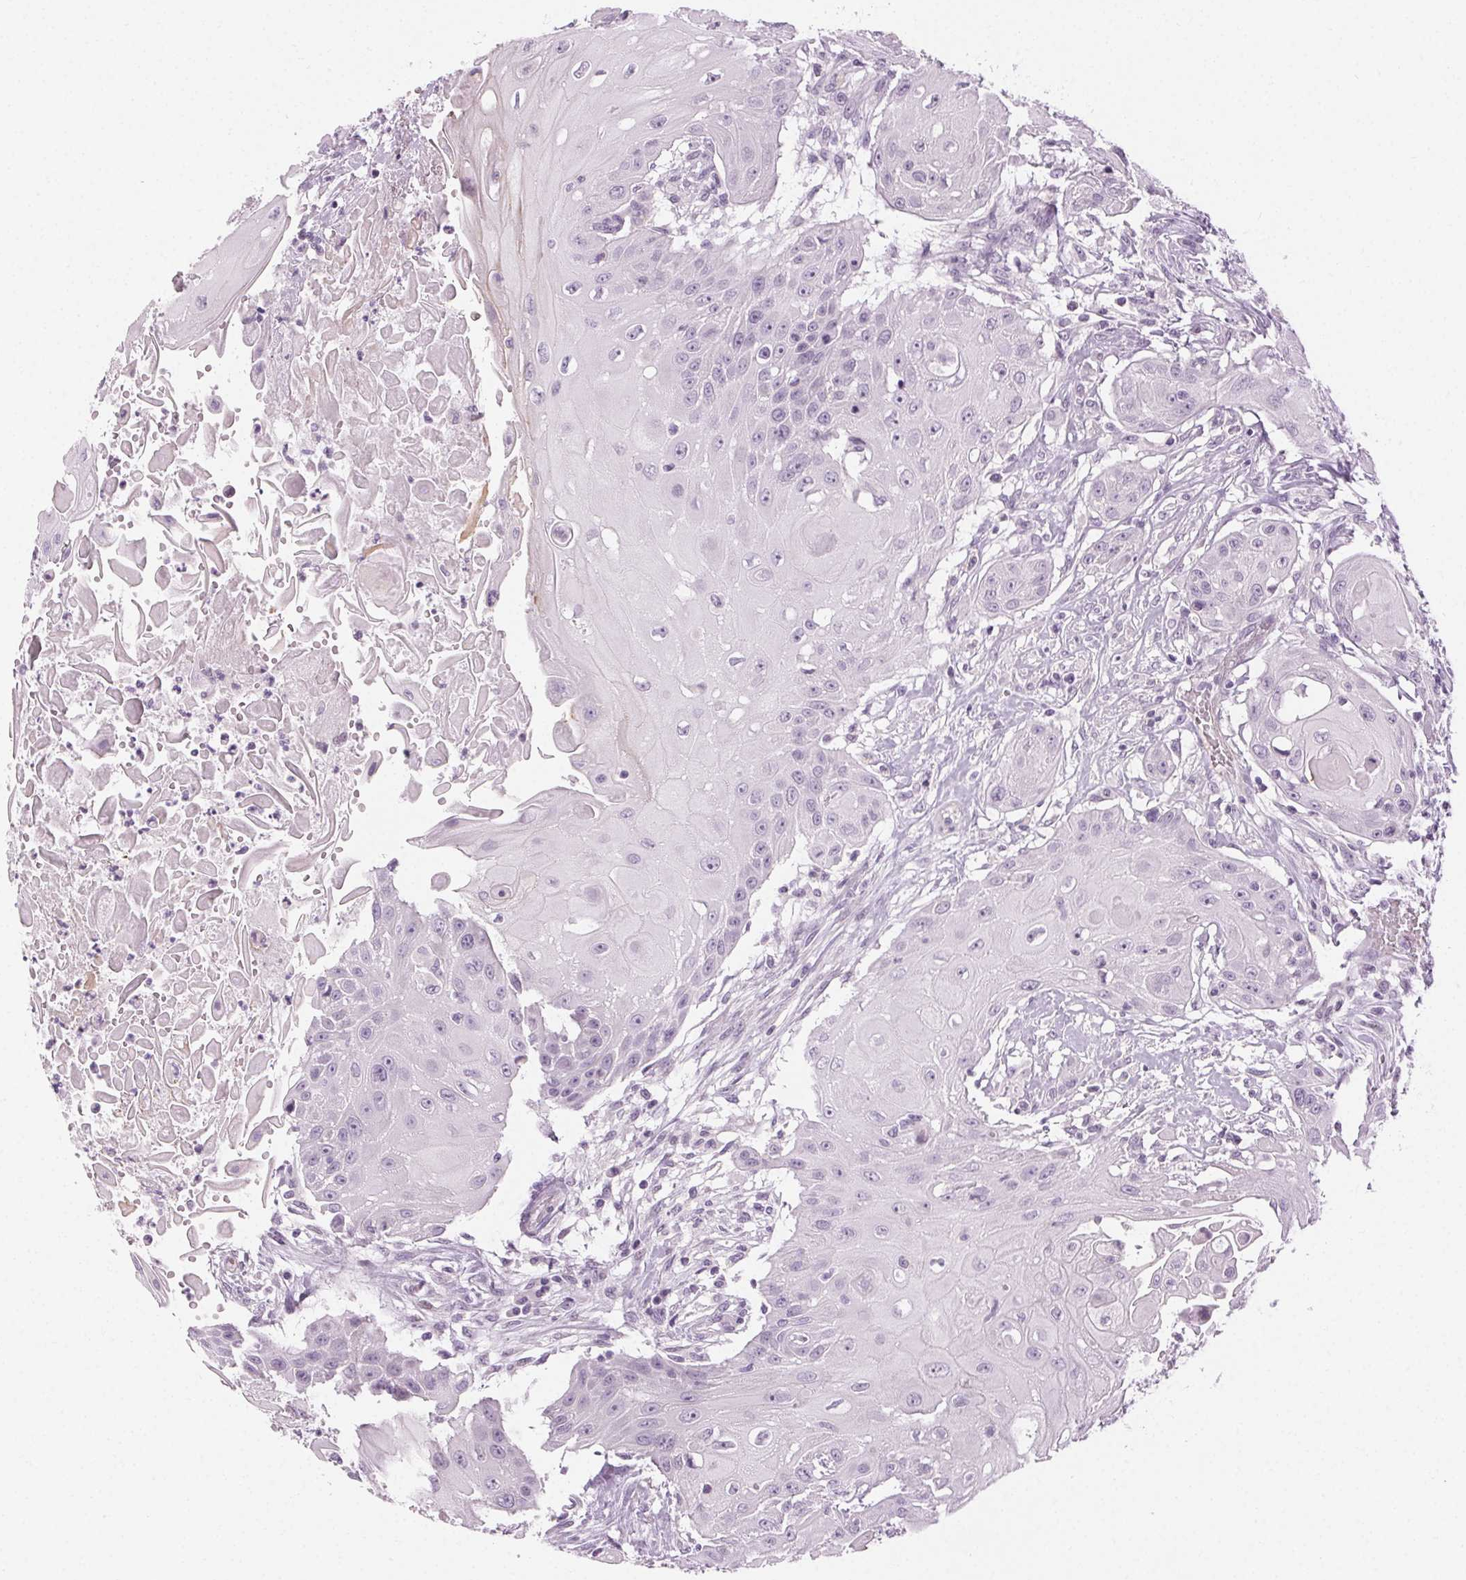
{"staining": {"intensity": "negative", "quantity": "none", "location": "none"}, "tissue": "head and neck cancer", "cell_type": "Tumor cells", "image_type": "cancer", "snomed": [{"axis": "morphology", "description": "Squamous cell carcinoma, NOS"}, {"axis": "topography", "description": "Oral tissue"}, {"axis": "topography", "description": "Head-Neck"}, {"axis": "topography", "description": "Neck, NOS"}], "caption": "The photomicrograph shows no significant positivity in tumor cells of head and neck cancer.", "gene": "AIF1L", "patient": {"sex": "female", "age": 55}}